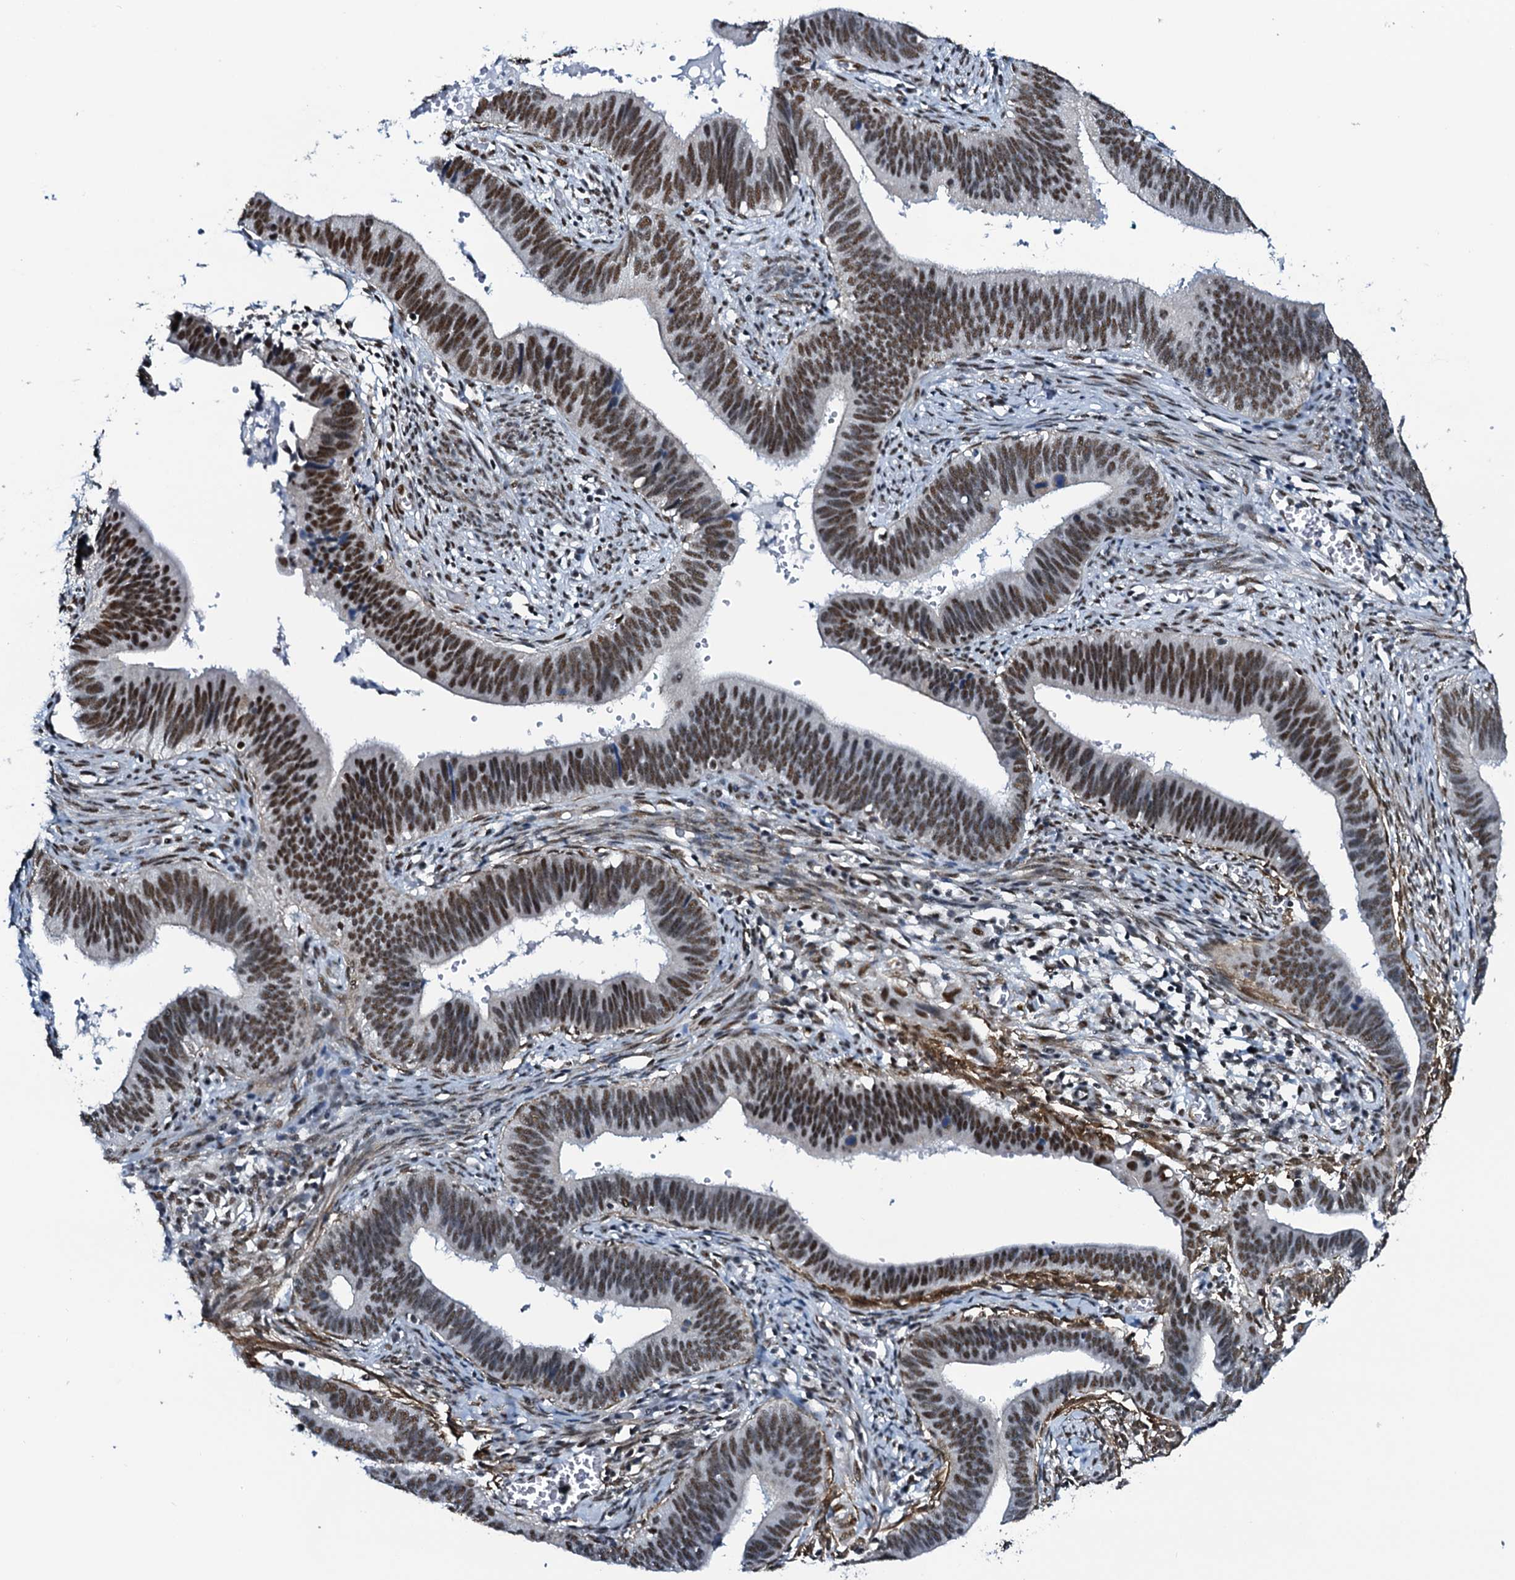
{"staining": {"intensity": "moderate", "quantity": ">75%", "location": "nuclear"}, "tissue": "cervical cancer", "cell_type": "Tumor cells", "image_type": "cancer", "snomed": [{"axis": "morphology", "description": "Adenocarcinoma, NOS"}, {"axis": "topography", "description": "Cervix"}], "caption": "Moderate nuclear expression for a protein is identified in about >75% of tumor cells of cervical cancer using immunohistochemistry (IHC).", "gene": "CWC15", "patient": {"sex": "female", "age": 42}}